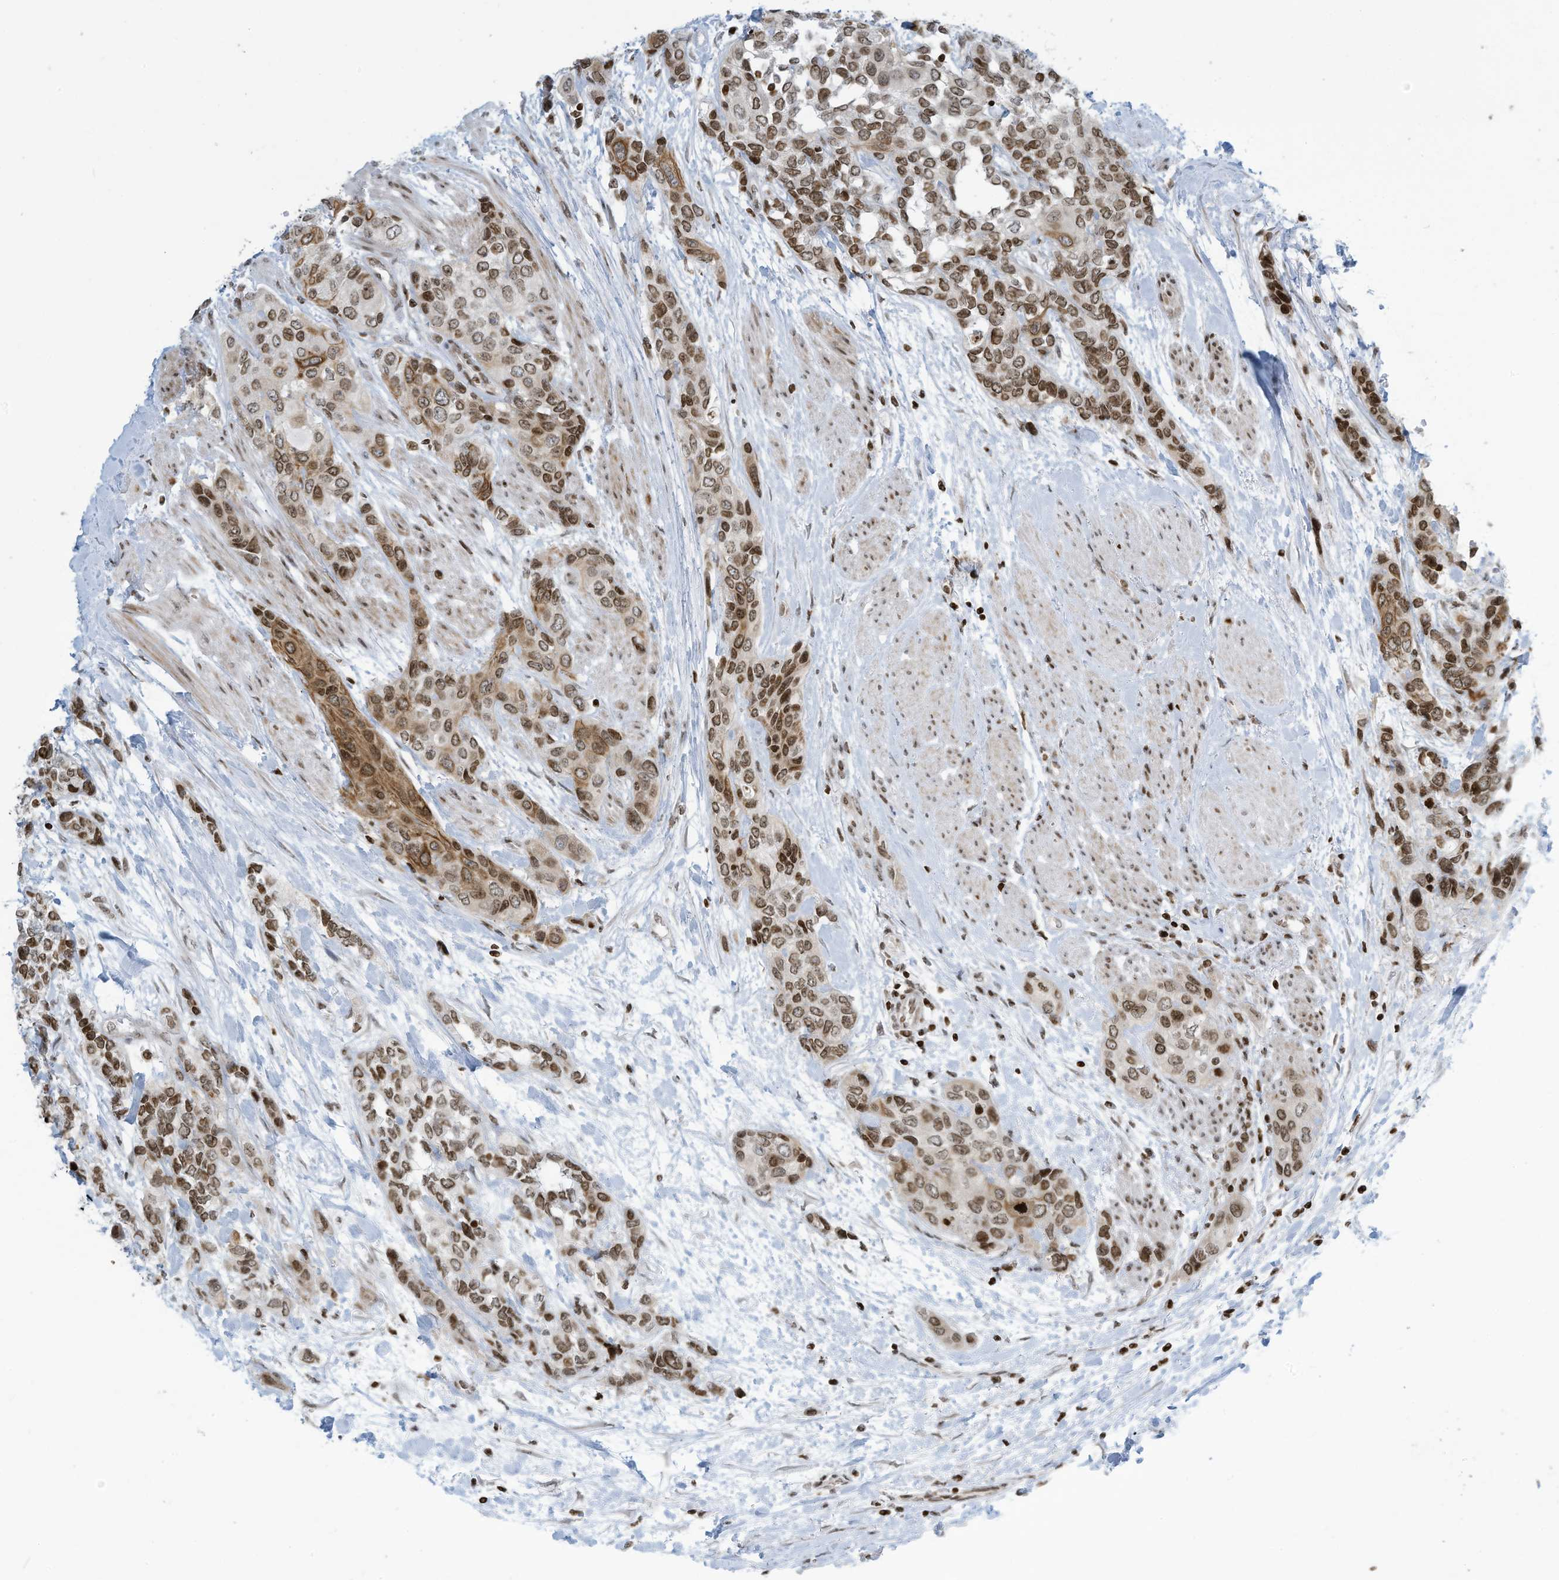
{"staining": {"intensity": "moderate", "quantity": ">75%", "location": "nuclear"}, "tissue": "urothelial cancer", "cell_type": "Tumor cells", "image_type": "cancer", "snomed": [{"axis": "morphology", "description": "Normal tissue, NOS"}, {"axis": "morphology", "description": "Urothelial carcinoma, High grade"}, {"axis": "topography", "description": "Vascular tissue"}, {"axis": "topography", "description": "Urinary bladder"}], "caption": "Urothelial carcinoma (high-grade) was stained to show a protein in brown. There is medium levels of moderate nuclear positivity in approximately >75% of tumor cells.", "gene": "ADI1", "patient": {"sex": "female", "age": 56}}